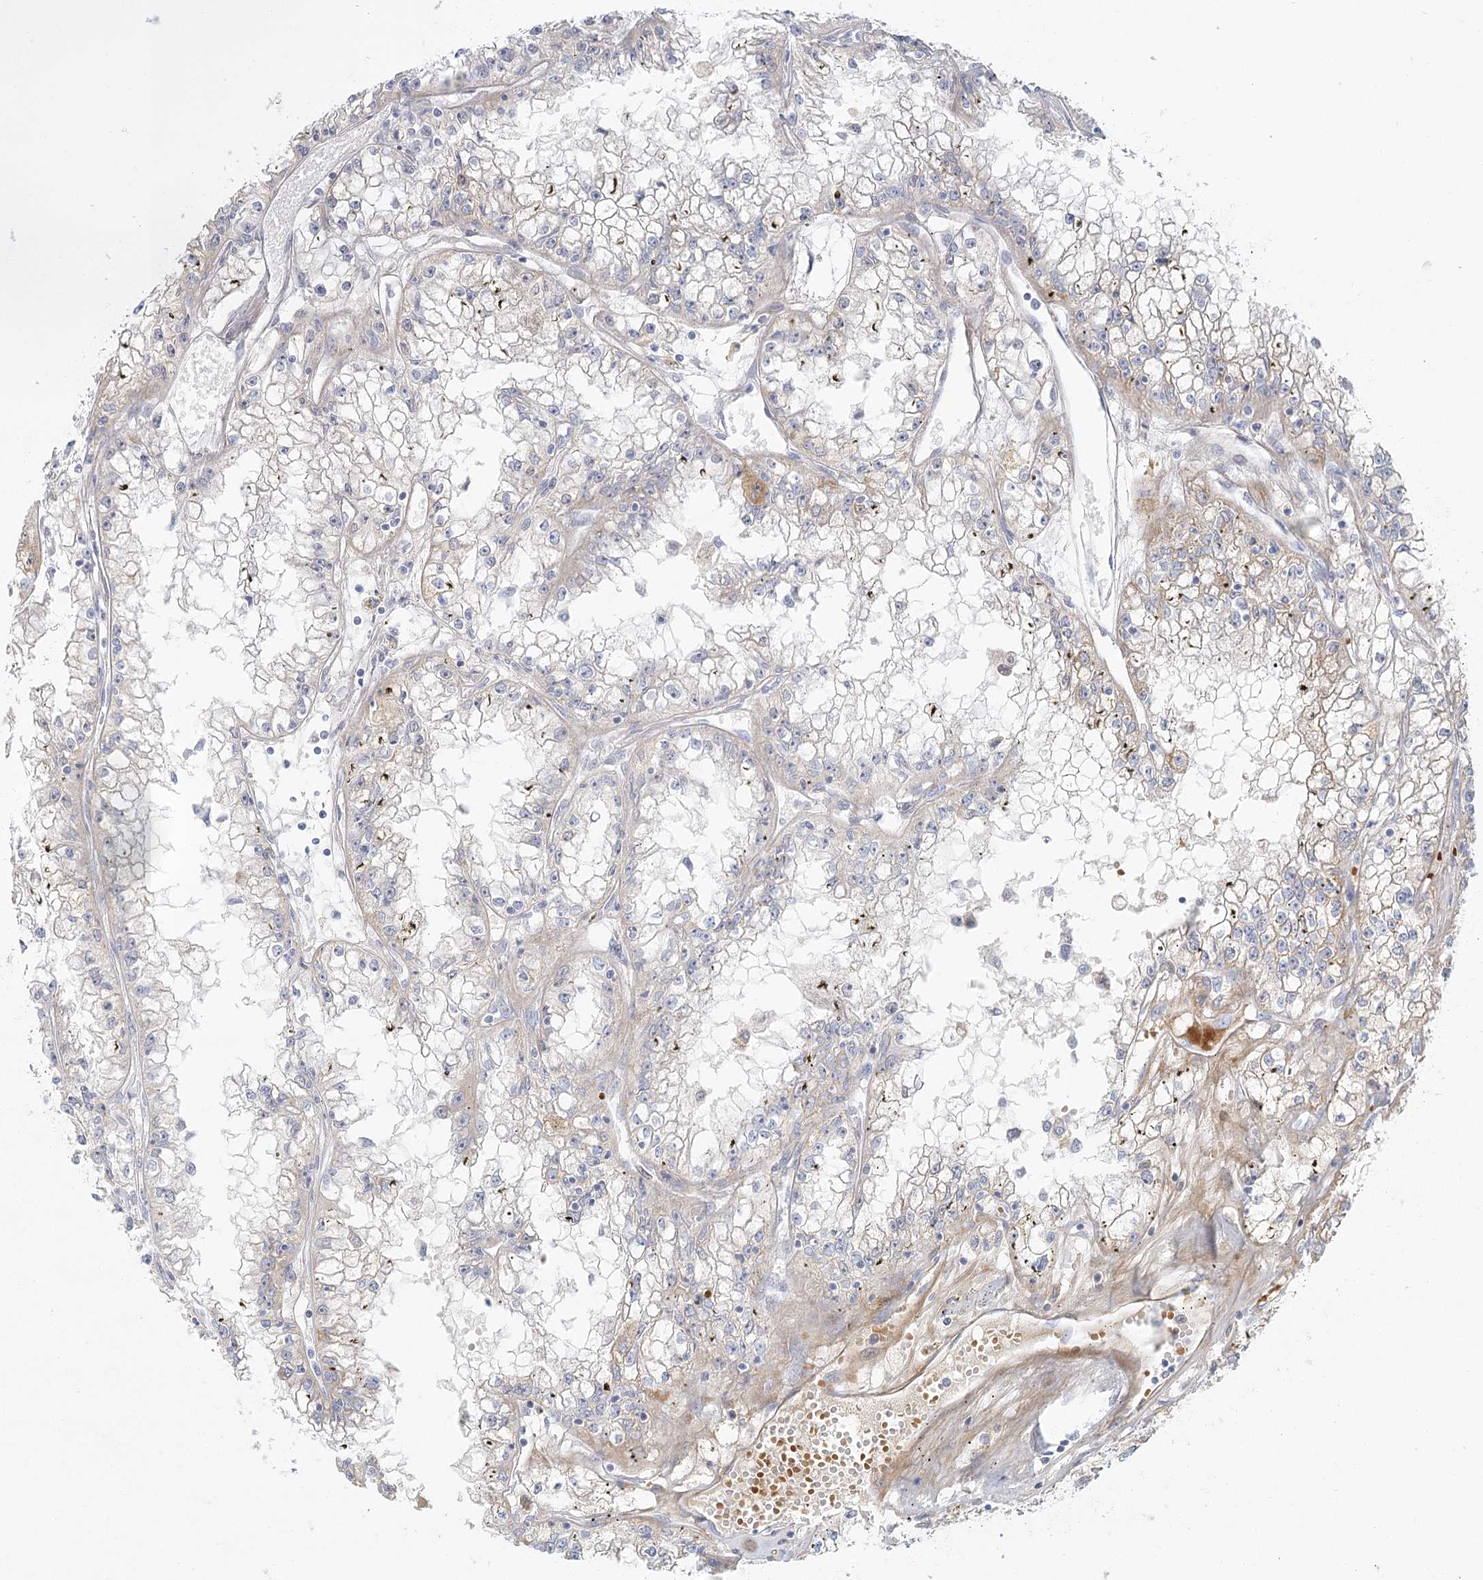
{"staining": {"intensity": "negative", "quantity": "none", "location": "none"}, "tissue": "renal cancer", "cell_type": "Tumor cells", "image_type": "cancer", "snomed": [{"axis": "morphology", "description": "Adenocarcinoma, NOS"}, {"axis": "topography", "description": "Kidney"}], "caption": "Immunohistochemistry (IHC) of human adenocarcinoma (renal) displays no positivity in tumor cells.", "gene": "DMGDH", "patient": {"sex": "male", "age": 56}}